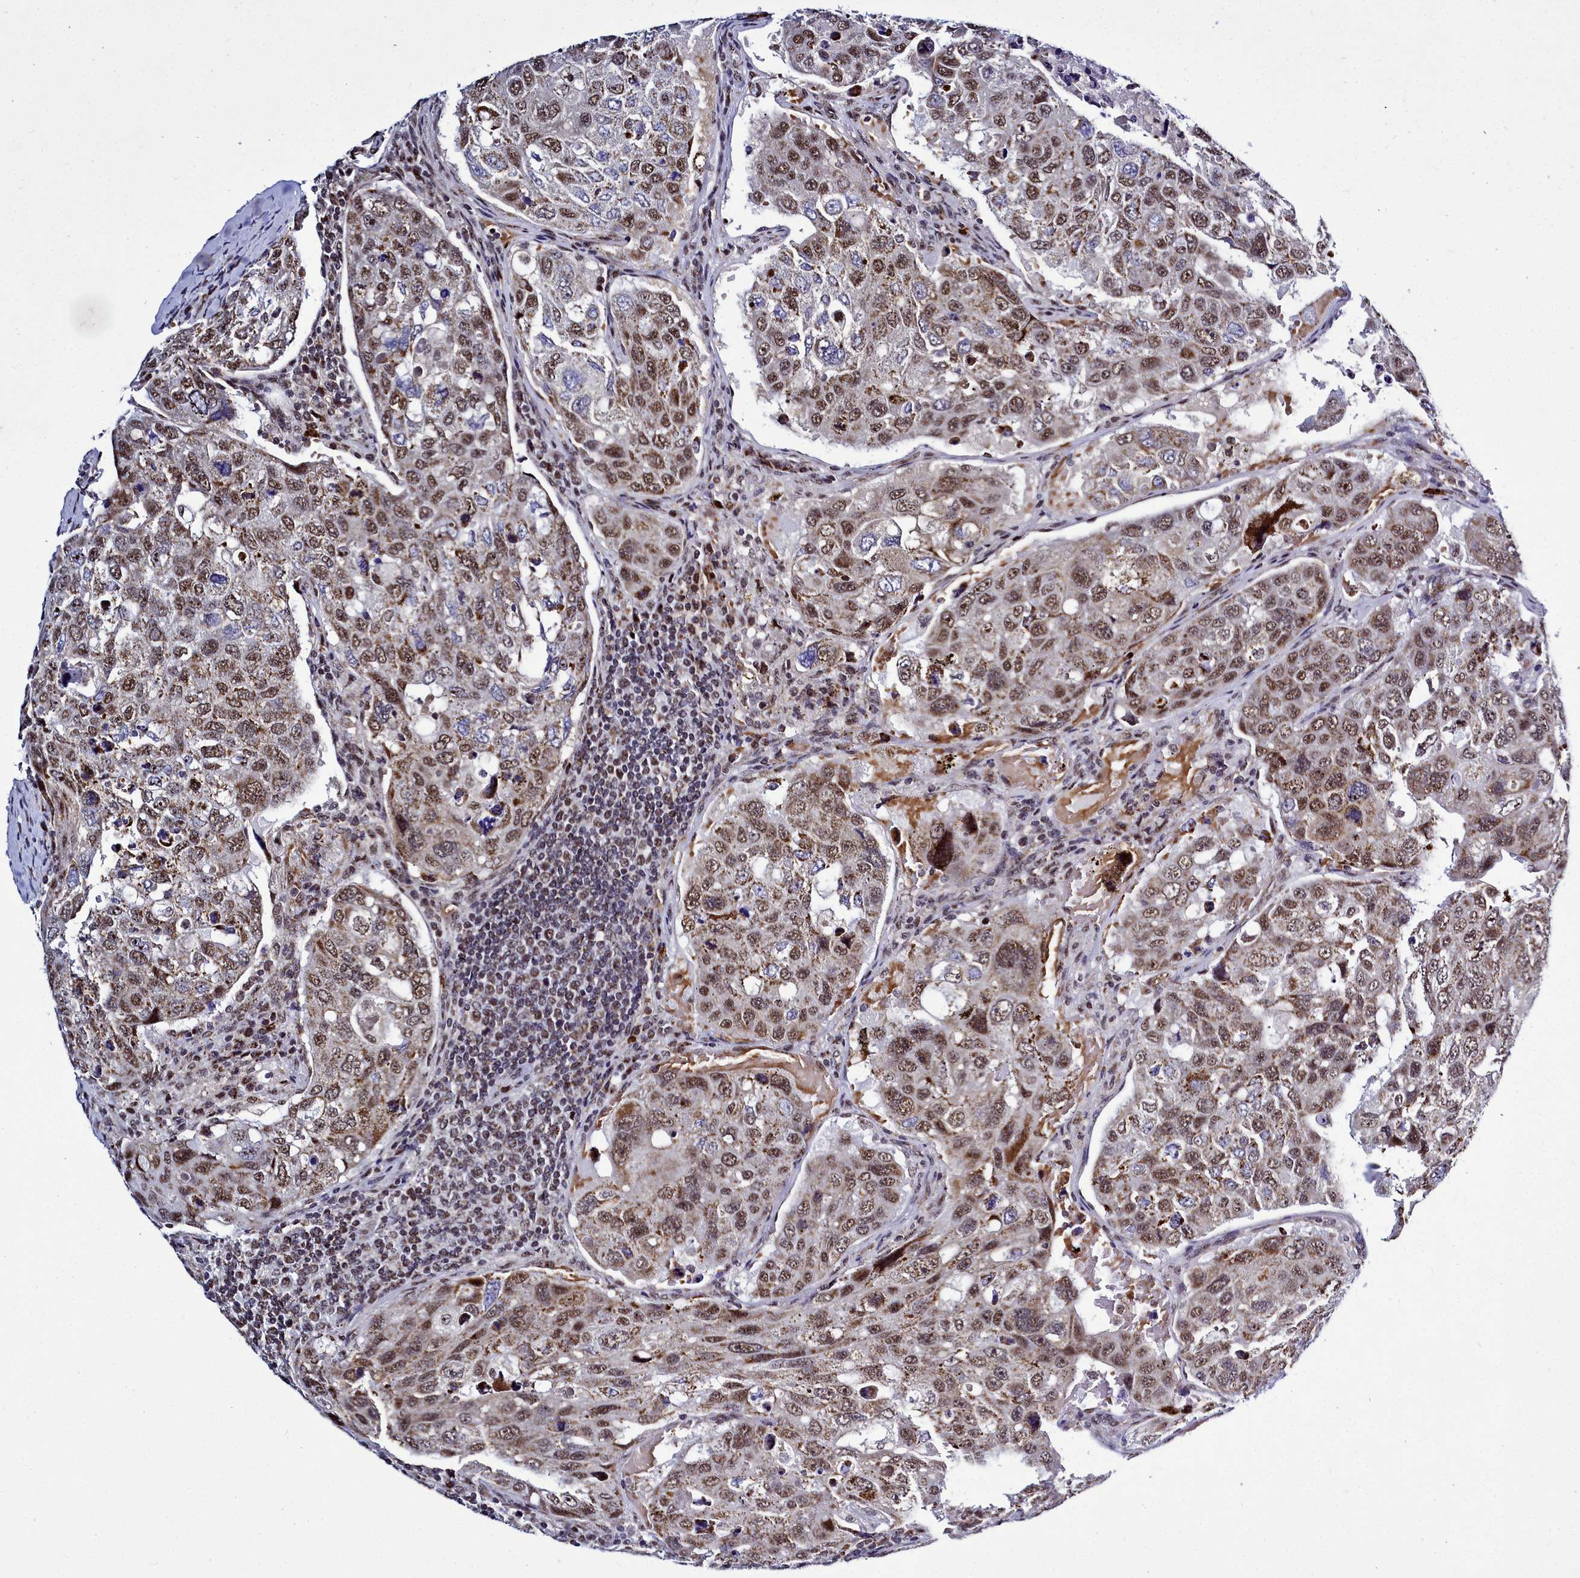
{"staining": {"intensity": "moderate", "quantity": ">75%", "location": "cytoplasmic/membranous,nuclear"}, "tissue": "urothelial cancer", "cell_type": "Tumor cells", "image_type": "cancer", "snomed": [{"axis": "morphology", "description": "Urothelial carcinoma, High grade"}, {"axis": "topography", "description": "Lymph node"}, {"axis": "topography", "description": "Urinary bladder"}], "caption": "Moderate cytoplasmic/membranous and nuclear staining for a protein is present in about >75% of tumor cells of urothelial cancer using IHC.", "gene": "POM121L2", "patient": {"sex": "male", "age": 51}}